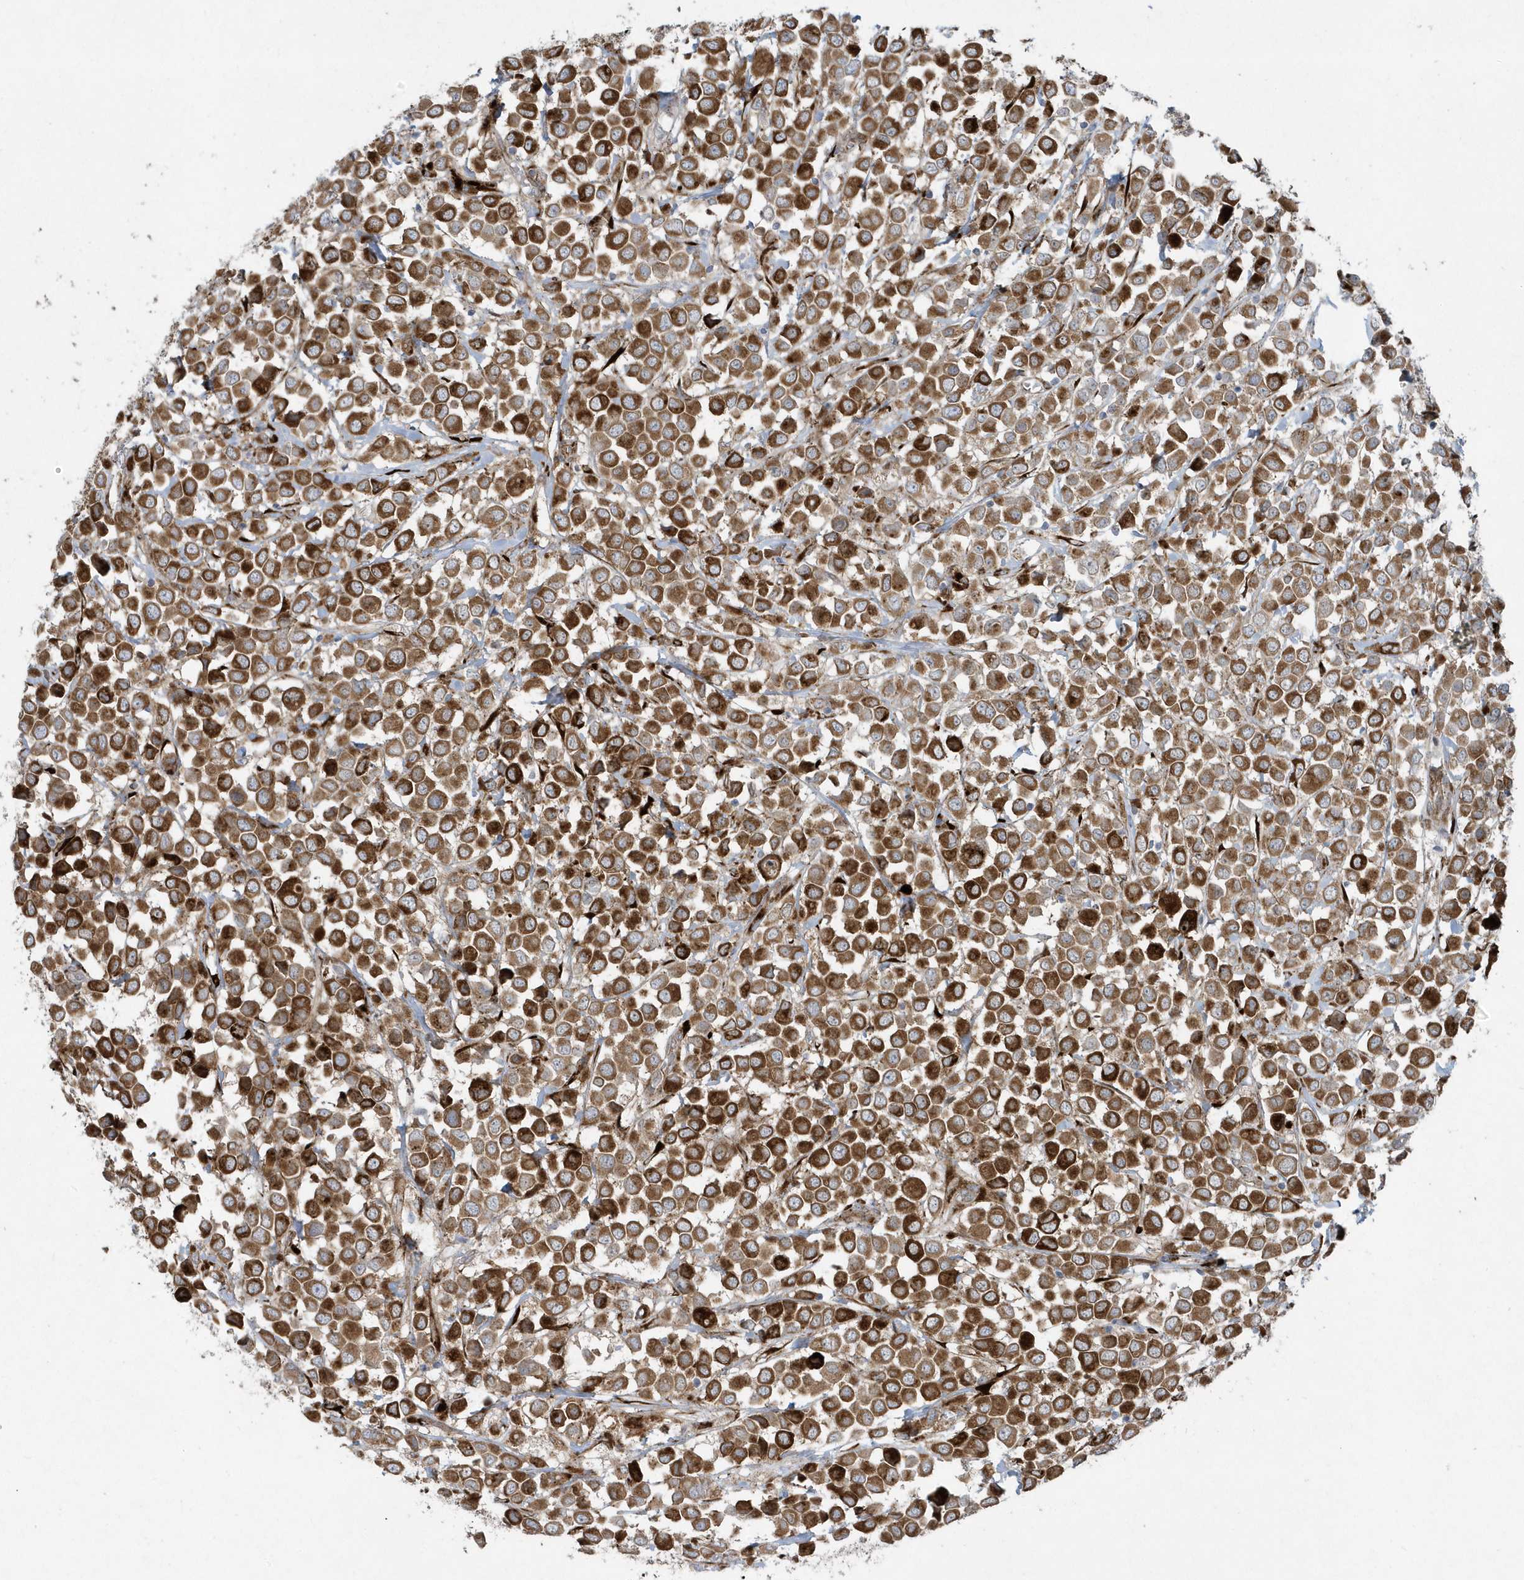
{"staining": {"intensity": "strong", "quantity": ">75%", "location": "cytoplasmic/membranous"}, "tissue": "breast cancer", "cell_type": "Tumor cells", "image_type": "cancer", "snomed": [{"axis": "morphology", "description": "Duct carcinoma"}, {"axis": "topography", "description": "Breast"}], "caption": "Infiltrating ductal carcinoma (breast) stained for a protein (brown) demonstrates strong cytoplasmic/membranous positive staining in approximately >75% of tumor cells.", "gene": "FAM98A", "patient": {"sex": "female", "age": 61}}